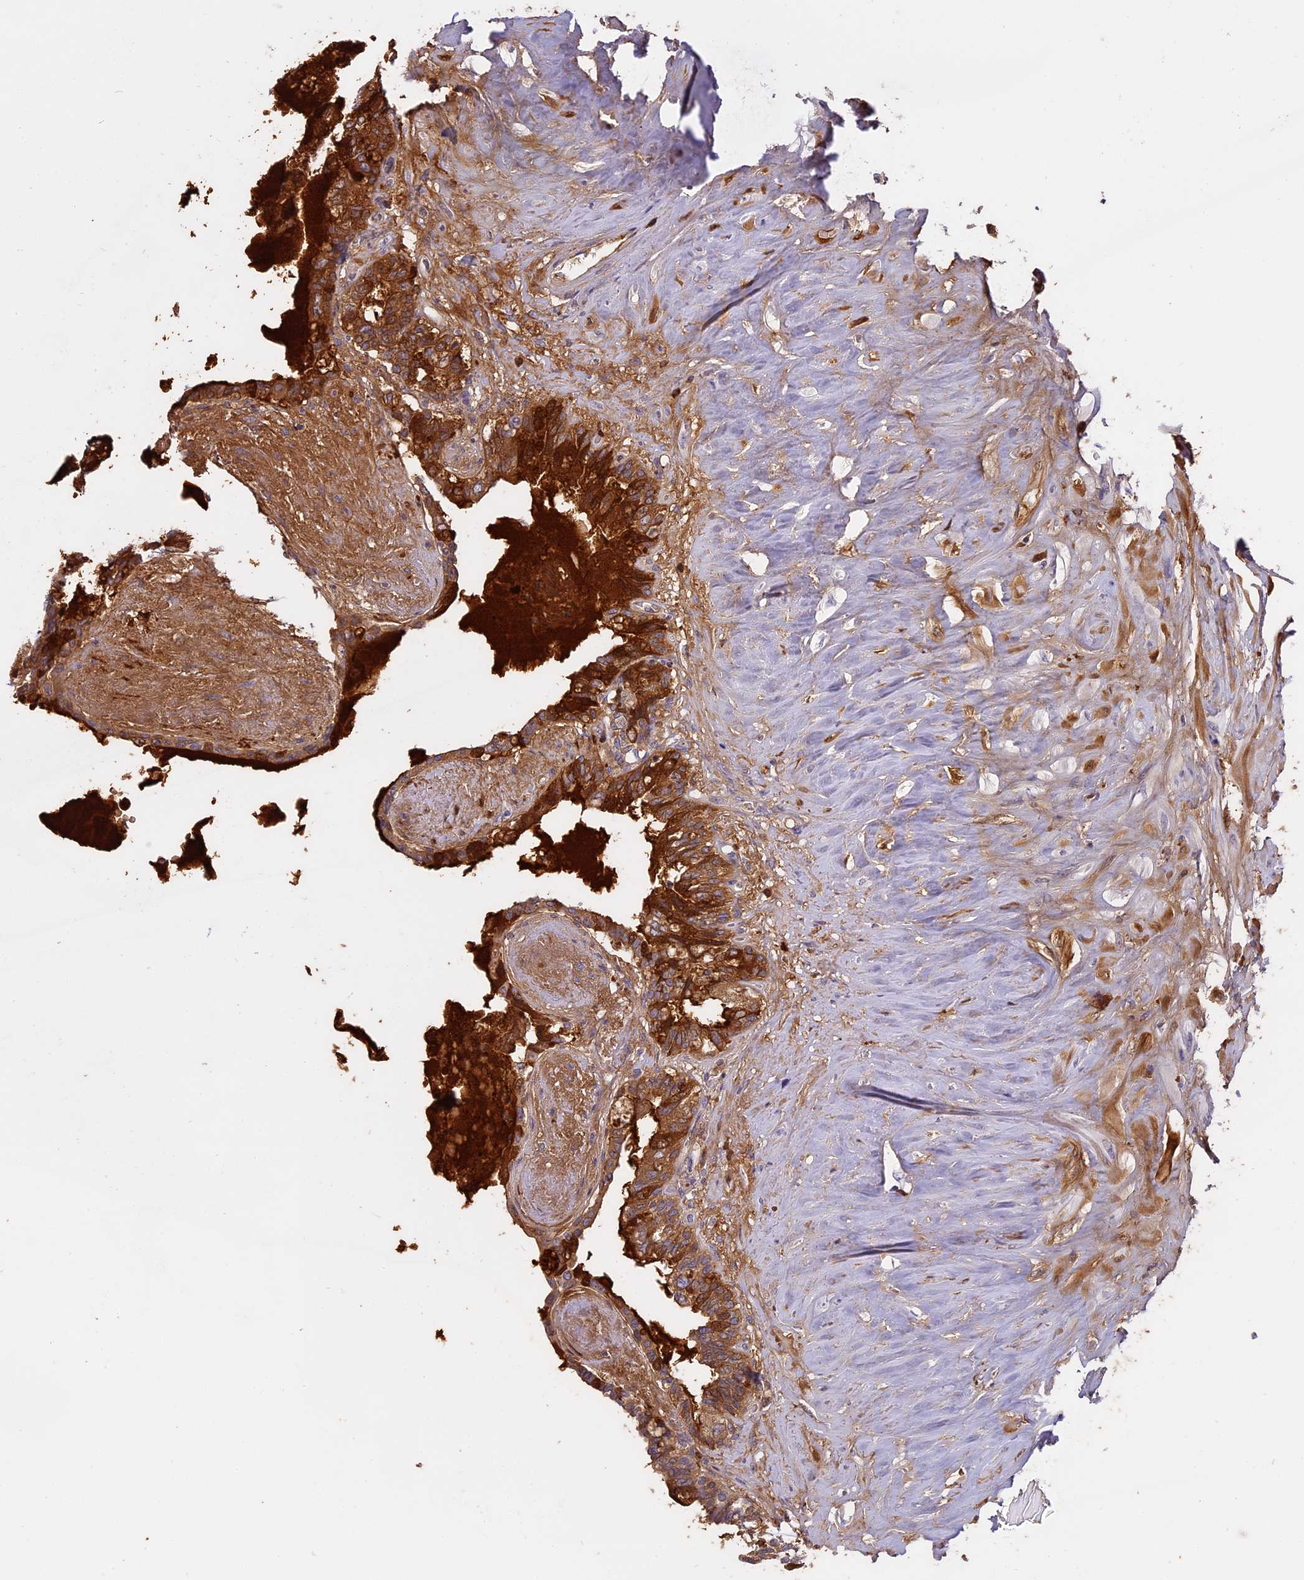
{"staining": {"intensity": "strong", "quantity": ">75%", "location": "cytoplasmic/membranous"}, "tissue": "seminal vesicle", "cell_type": "Glandular cells", "image_type": "normal", "snomed": [{"axis": "morphology", "description": "Normal tissue, NOS"}, {"axis": "topography", "description": "Seminal veicle"}], "caption": "DAB immunohistochemical staining of benign human seminal vesicle reveals strong cytoplasmic/membranous protein positivity in about >75% of glandular cells. The staining was performed using DAB to visualize the protein expression in brown, while the nuclei were stained in blue with hematoxylin (Magnification: 20x).", "gene": "WFDC2", "patient": {"sex": "male", "age": 63}}